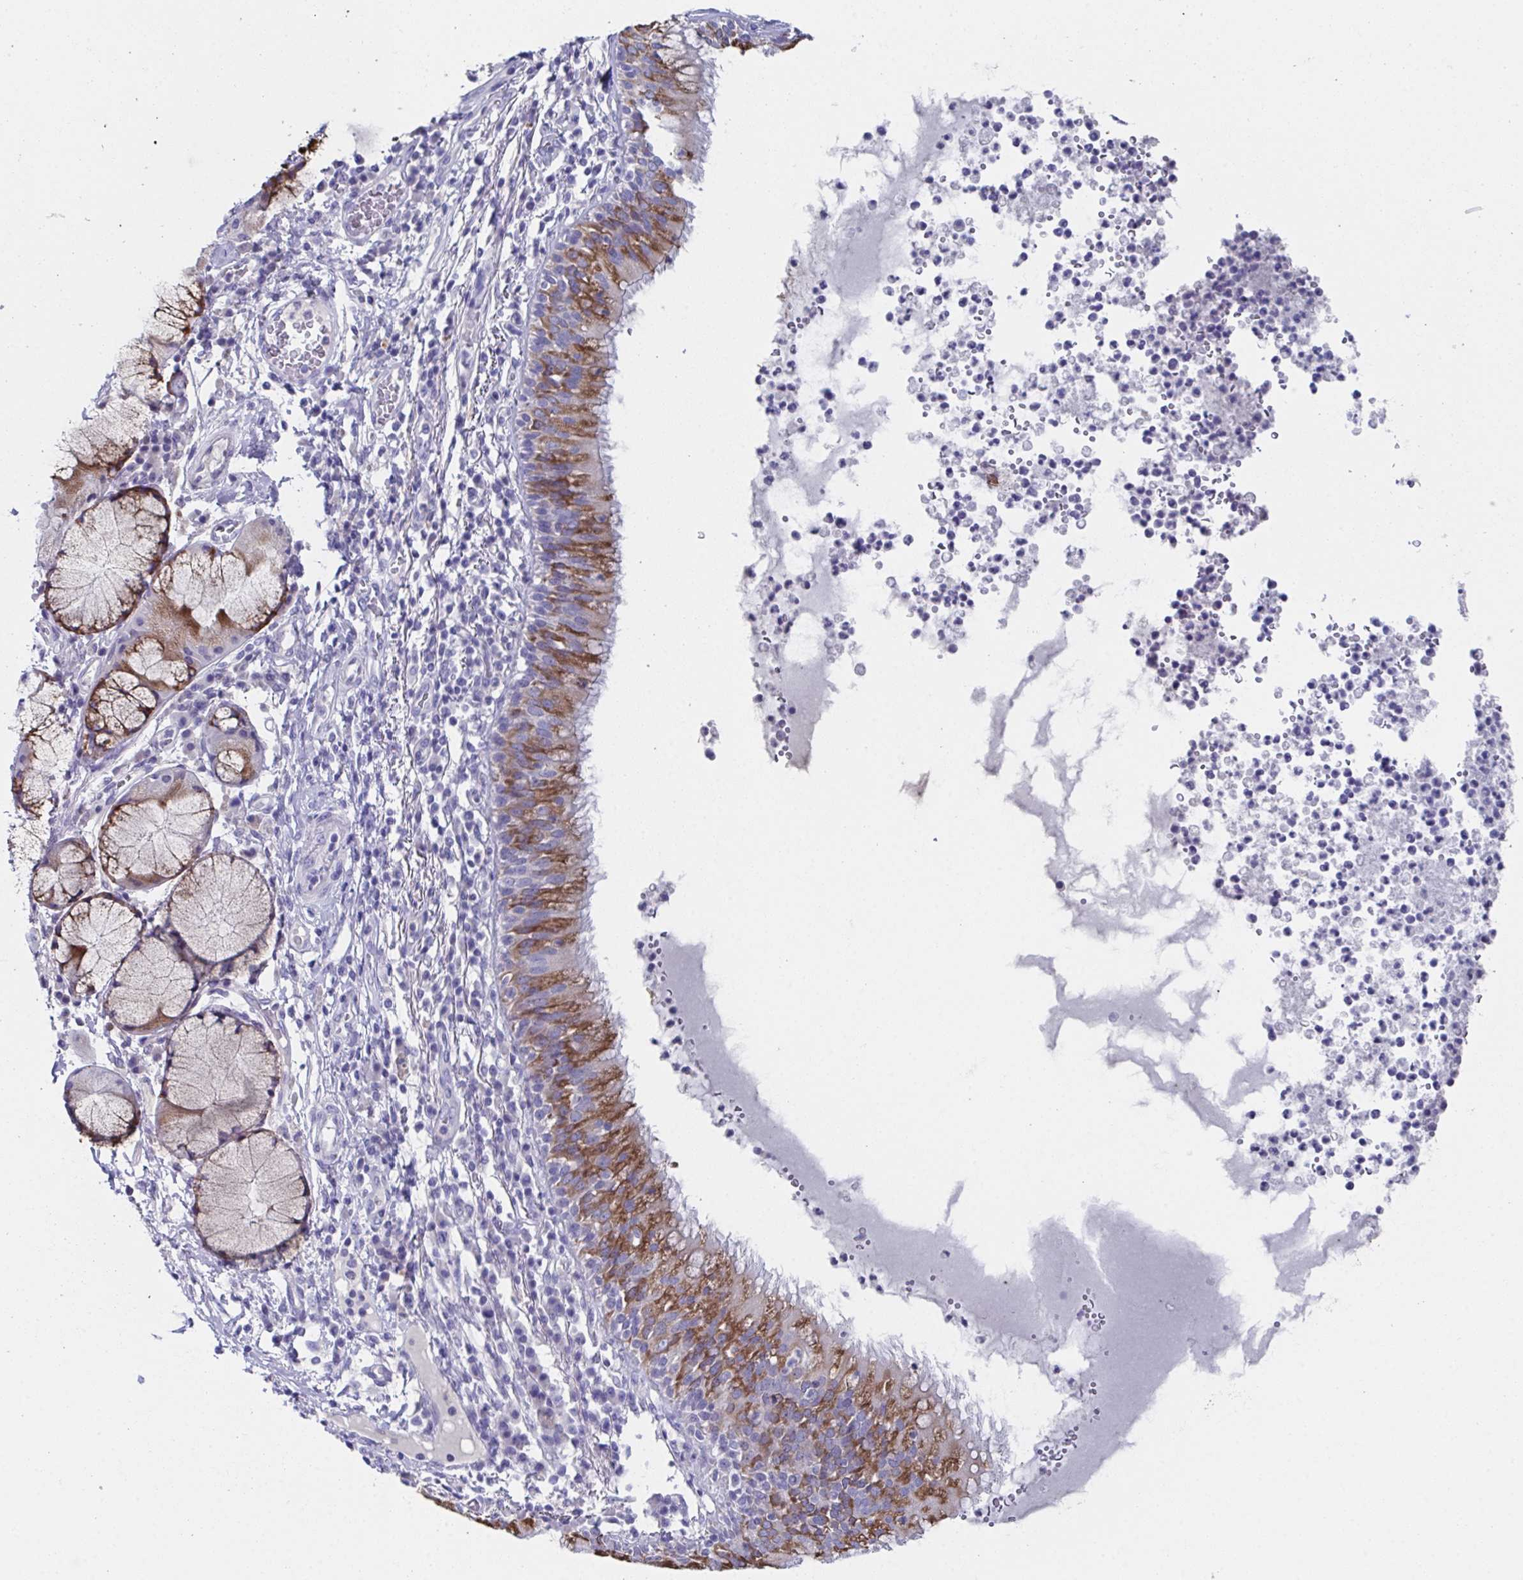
{"staining": {"intensity": "moderate", "quantity": "25%-75%", "location": "cytoplasmic/membranous"}, "tissue": "bronchus", "cell_type": "Respiratory epithelial cells", "image_type": "normal", "snomed": [{"axis": "morphology", "description": "Normal tissue, NOS"}, {"axis": "topography", "description": "Cartilage tissue"}, {"axis": "topography", "description": "Bronchus"}], "caption": "High-power microscopy captured an immunohistochemistry photomicrograph of normal bronchus, revealing moderate cytoplasmic/membranous expression in about 25%-75% of respiratory epithelial cells.", "gene": "SSC4D", "patient": {"sex": "male", "age": 56}}